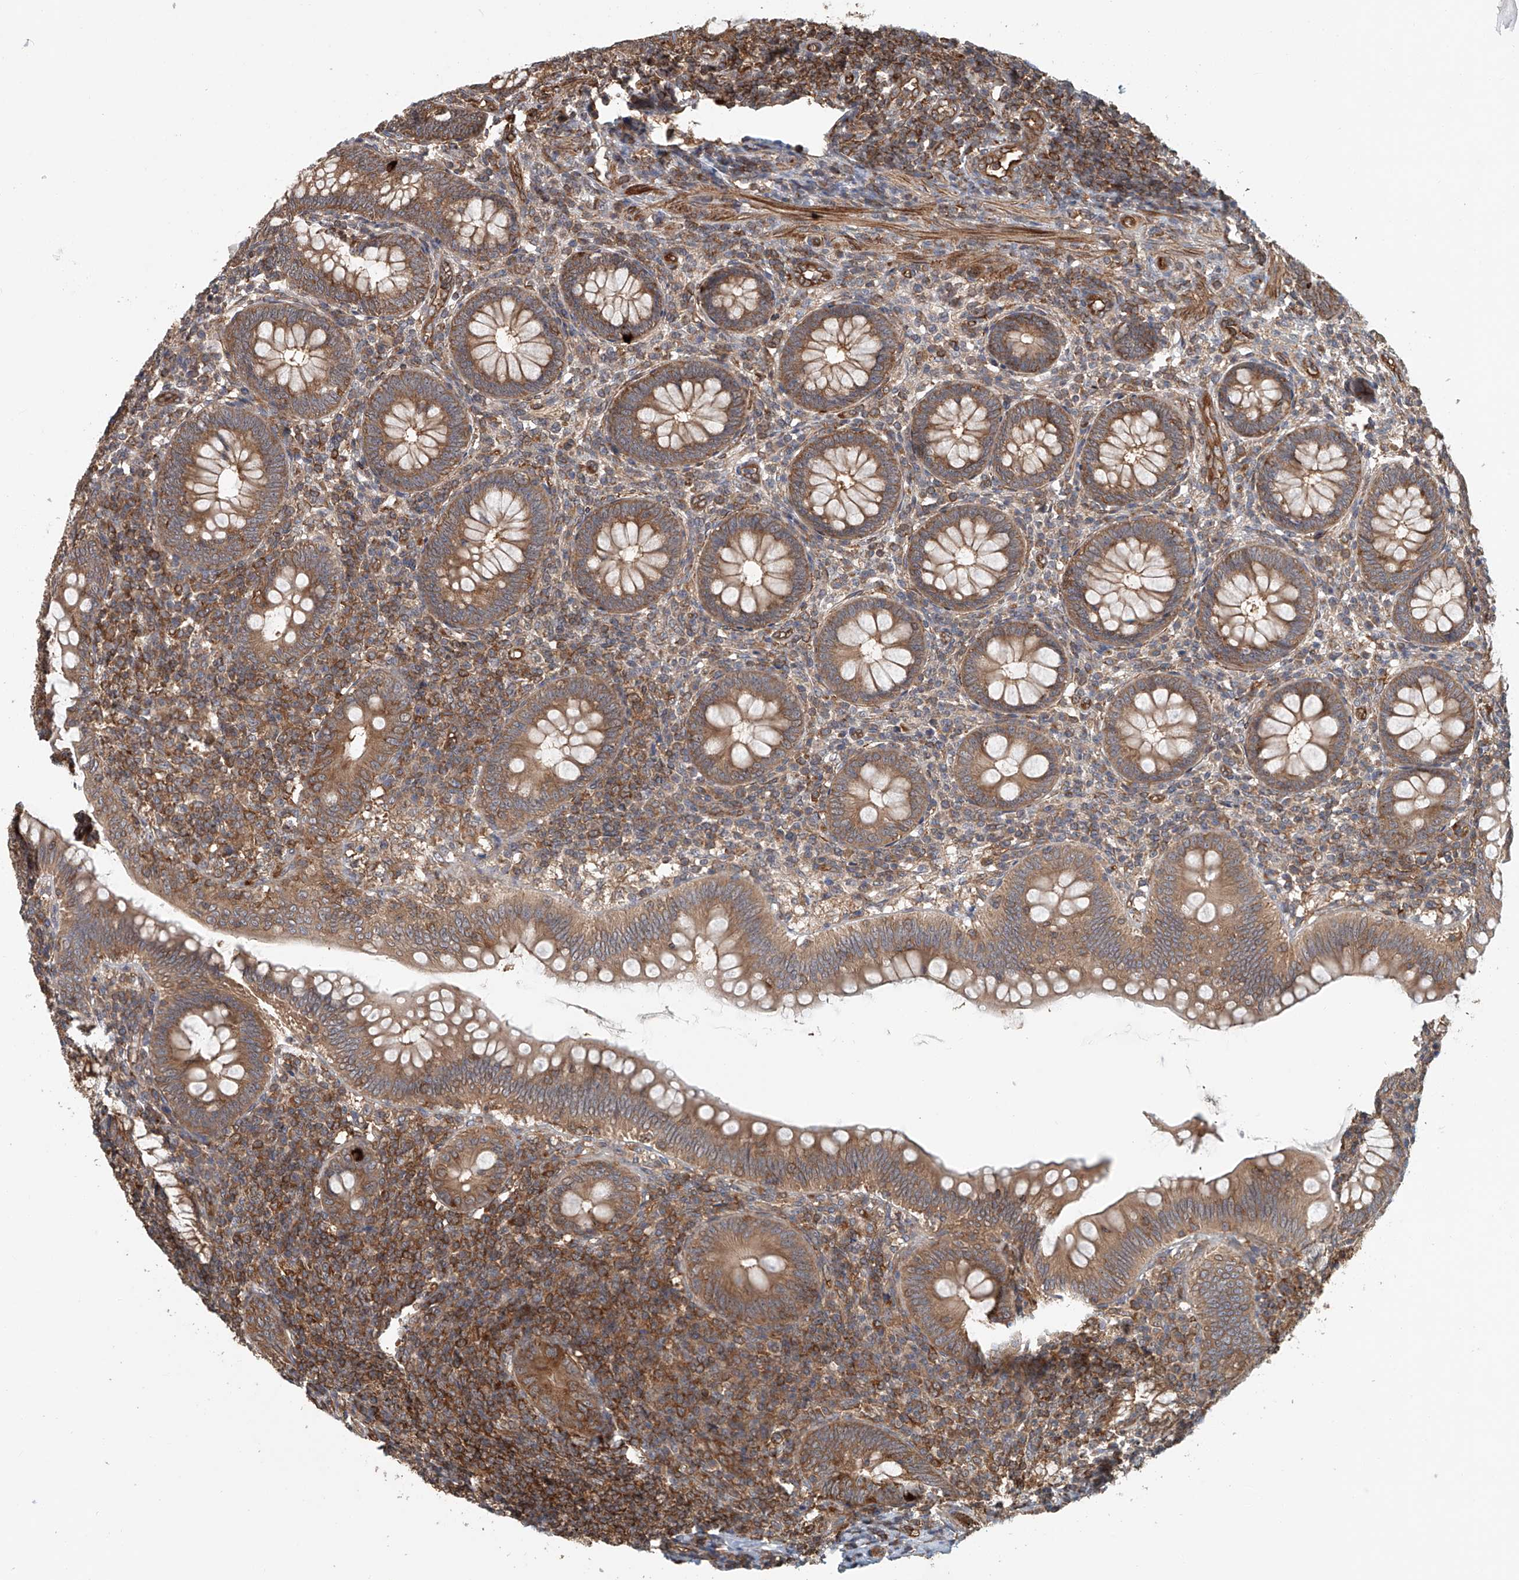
{"staining": {"intensity": "moderate", "quantity": ">75%", "location": "cytoplasmic/membranous"}, "tissue": "appendix", "cell_type": "Glandular cells", "image_type": "normal", "snomed": [{"axis": "morphology", "description": "Normal tissue, NOS"}, {"axis": "topography", "description": "Appendix"}], "caption": "Immunohistochemistry micrograph of benign human appendix stained for a protein (brown), which exhibits medium levels of moderate cytoplasmic/membranous expression in about >75% of glandular cells.", "gene": "FRYL", "patient": {"sex": "male", "age": 14}}